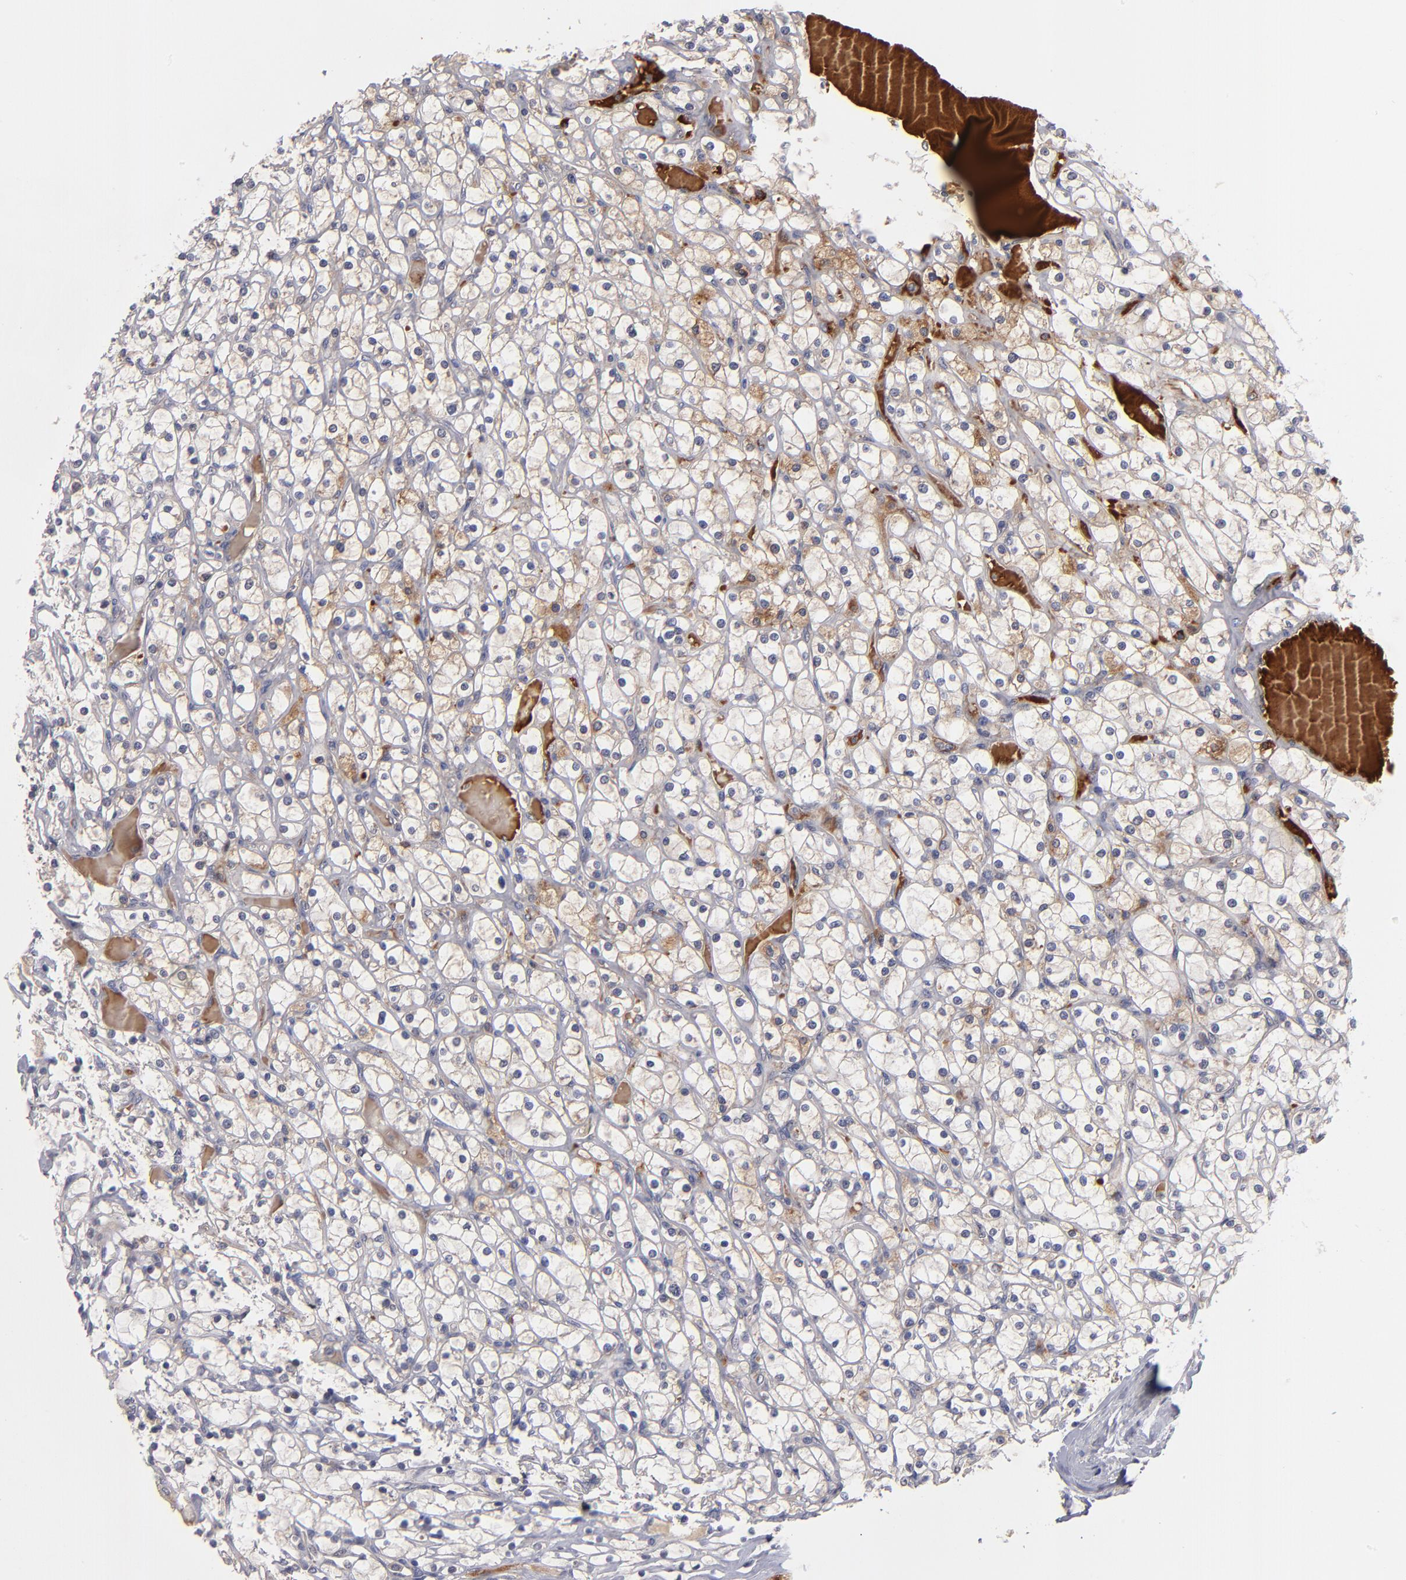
{"staining": {"intensity": "moderate", "quantity": "25%-75%", "location": "cytoplasmic/membranous"}, "tissue": "renal cancer", "cell_type": "Tumor cells", "image_type": "cancer", "snomed": [{"axis": "morphology", "description": "Adenocarcinoma, NOS"}, {"axis": "topography", "description": "Kidney"}], "caption": "Tumor cells display moderate cytoplasmic/membranous staining in about 25%-75% of cells in renal adenocarcinoma. (DAB (3,3'-diaminobenzidine) = brown stain, brightfield microscopy at high magnification).", "gene": "EXD2", "patient": {"sex": "female", "age": 73}}